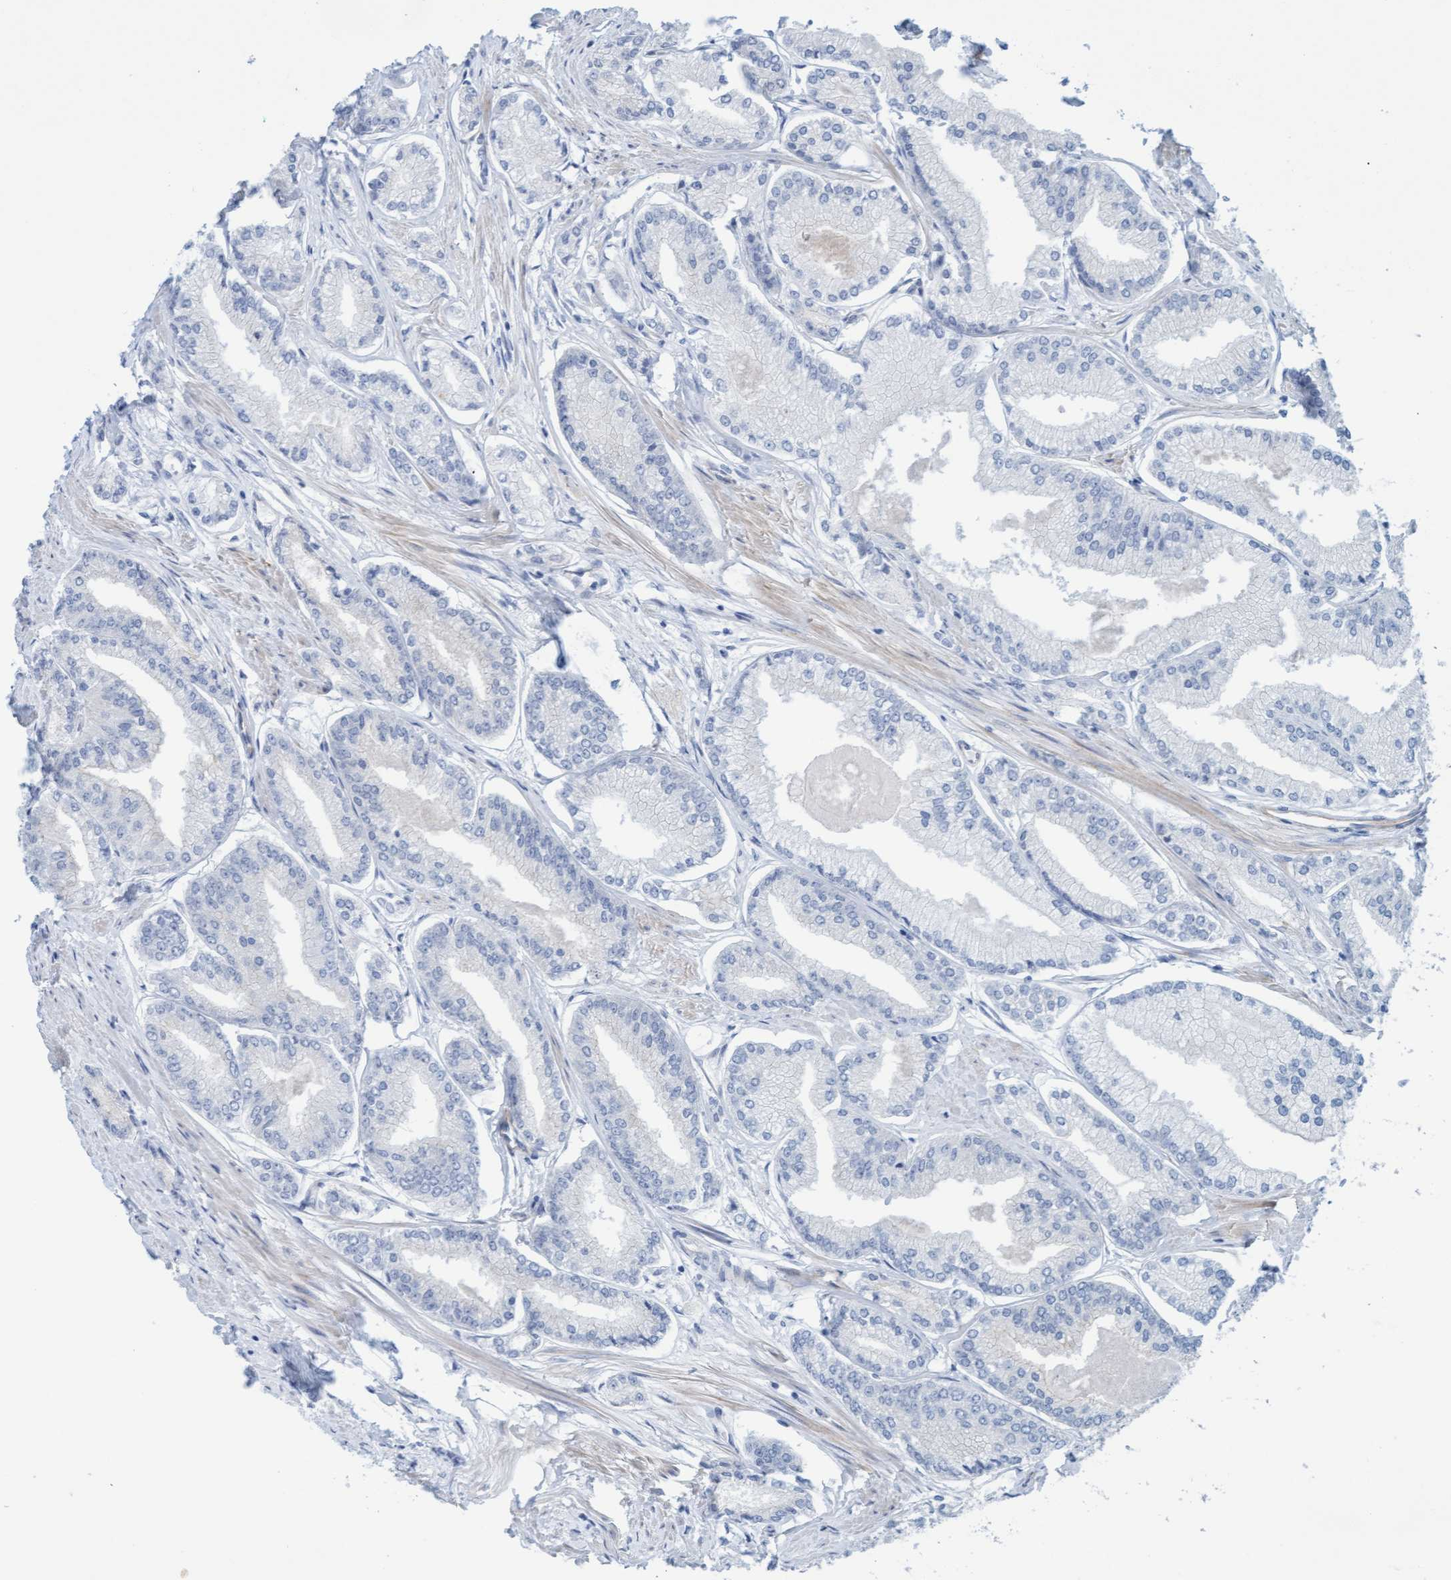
{"staining": {"intensity": "negative", "quantity": "none", "location": "none"}, "tissue": "prostate cancer", "cell_type": "Tumor cells", "image_type": "cancer", "snomed": [{"axis": "morphology", "description": "Adenocarcinoma, Low grade"}, {"axis": "topography", "description": "Prostate"}], "caption": "This is an IHC micrograph of low-grade adenocarcinoma (prostate). There is no expression in tumor cells.", "gene": "MTFR1", "patient": {"sex": "male", "age": 52}}